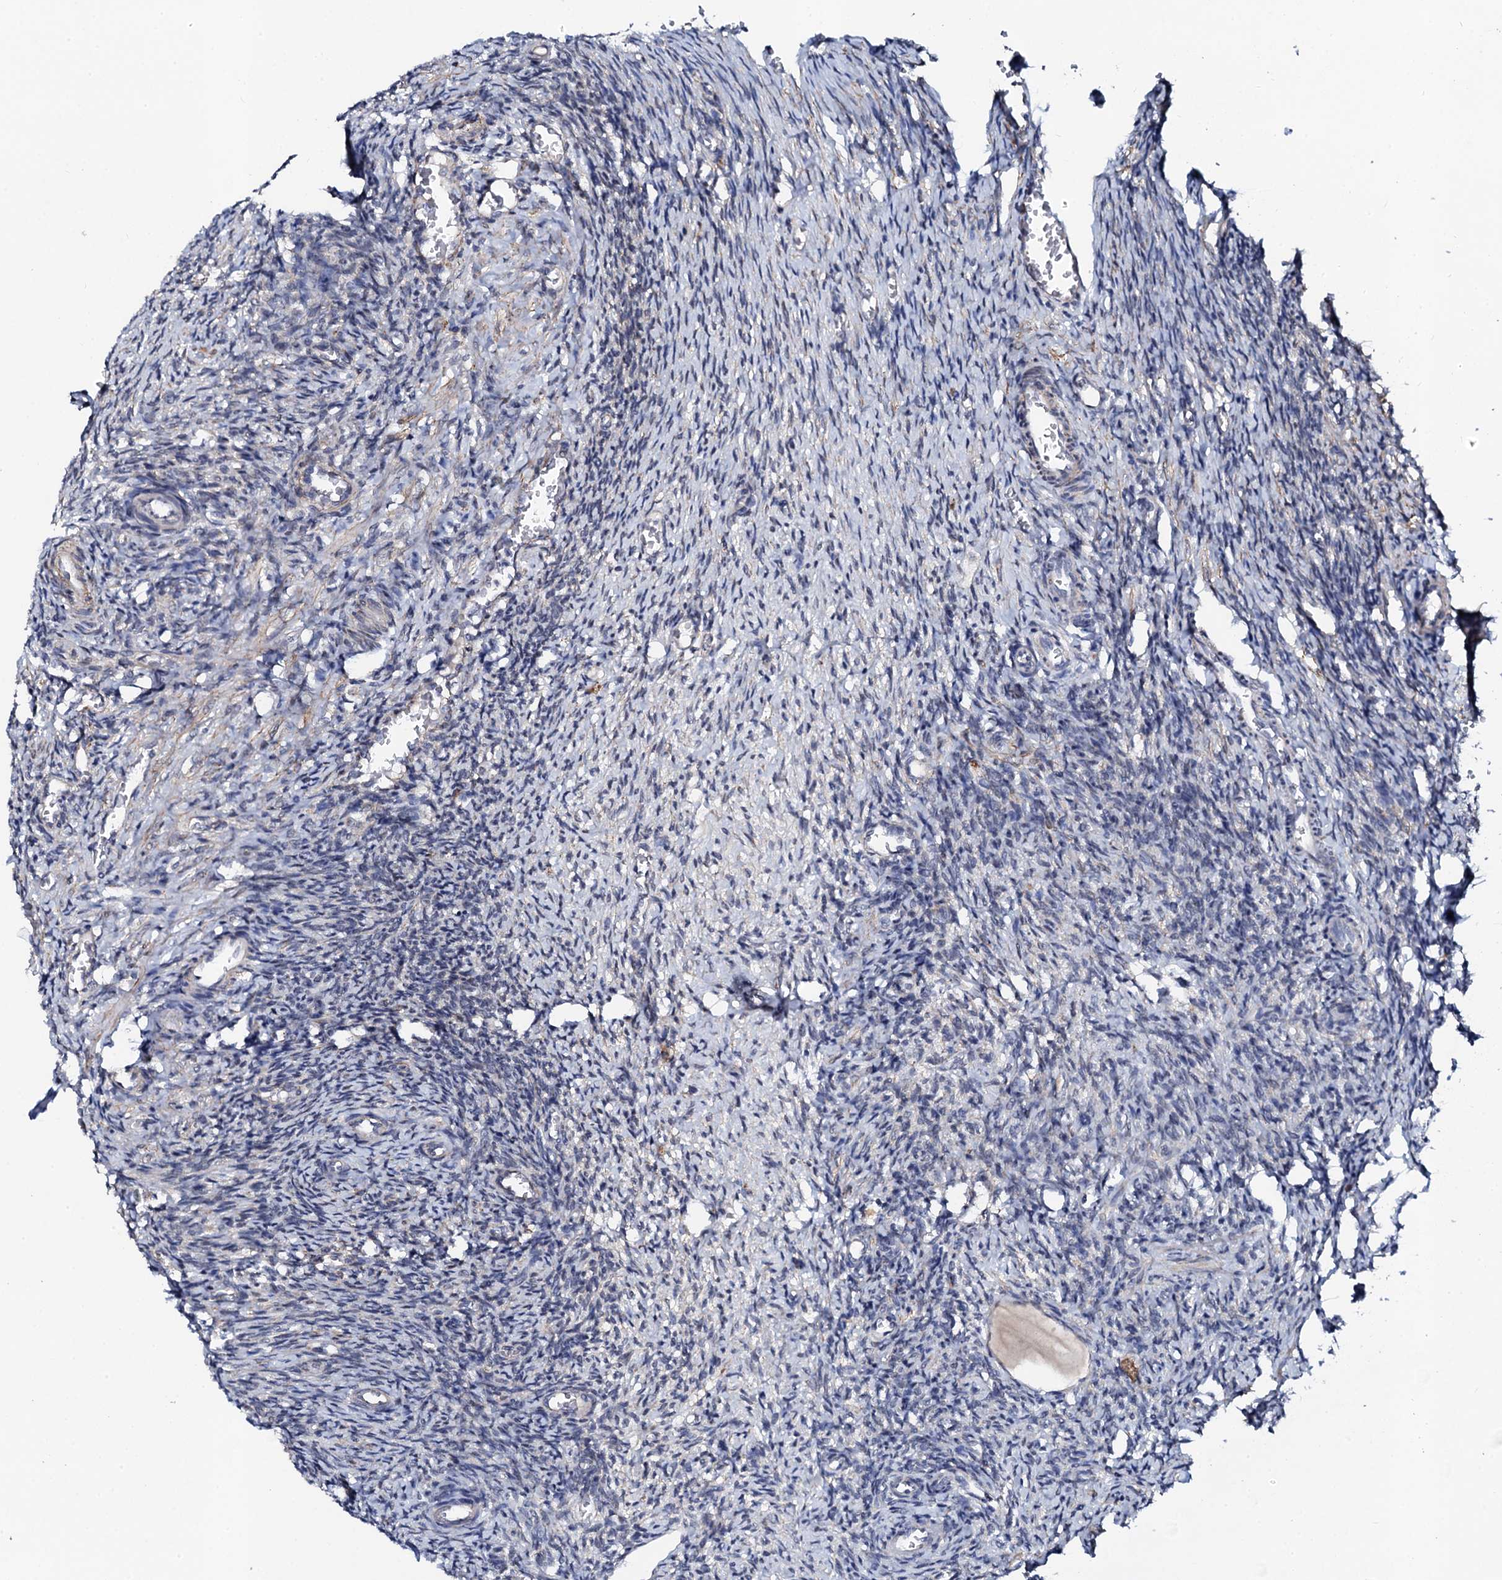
{"staining": {"intensity": "negative", "quantity": "none", "location": "none"}, "tissue": "ovary", "cell_type": "Ovarian stroma cells", "image_type": "normal", "snomed": [{"axis": "morphology", "description": "Normal tissue, NOS"}, {"axis": "topography", "description": "Ovary"}], "caption": "IHC of unremarkable human ovary exhibits no expression in ovarian stroma cells.", "gene": "GPR176", "patient": {"sex": "female", "age": 27}}